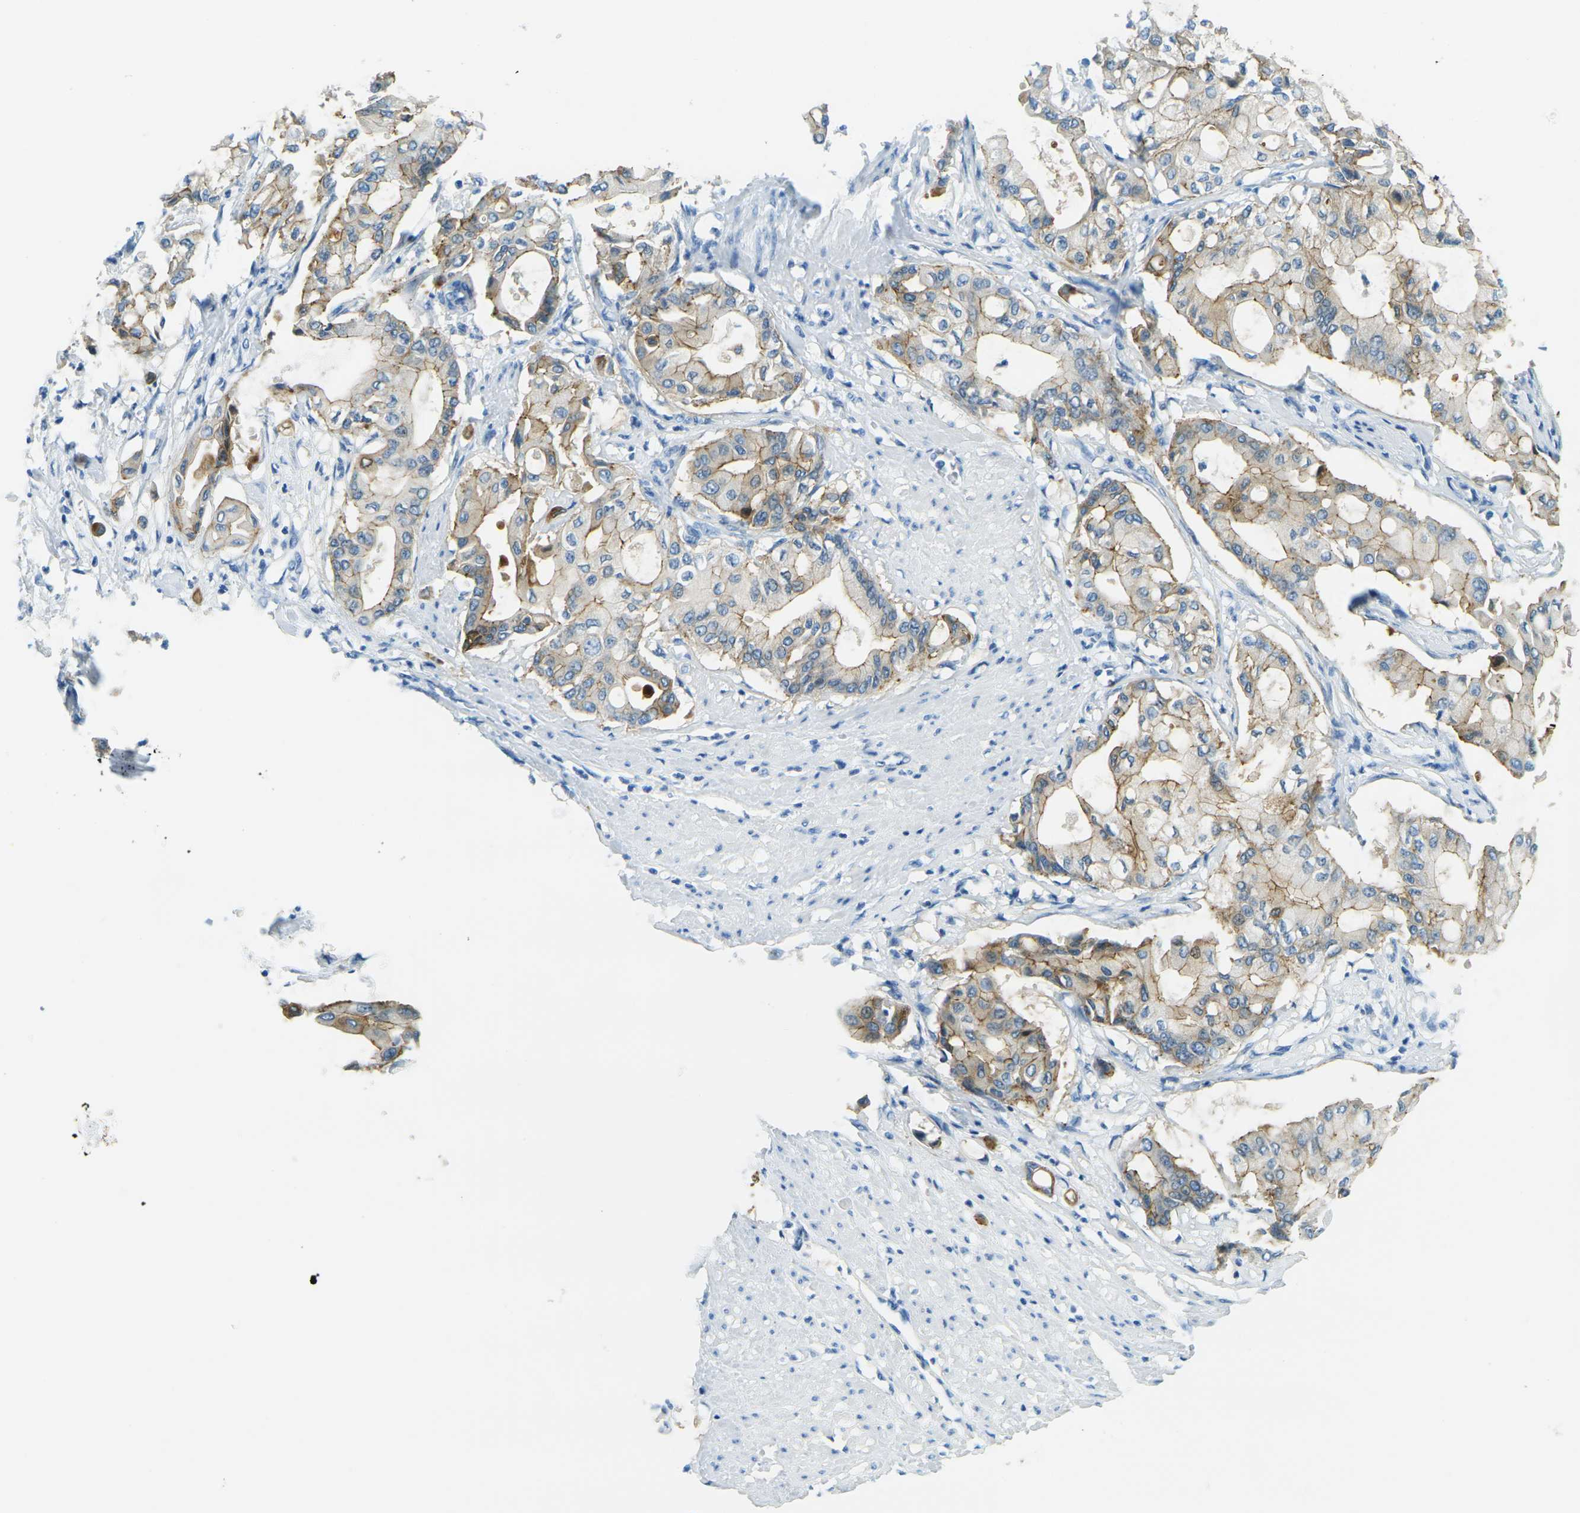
{"staining": {"intensity": "moderate", "quantity": "25%-75%", "location": "cytoplasmic/membranous"}, "tissue": "pancreatic cancer", "cell_type": "Tumor cells", "image_type": "cancer", "snomed": [{"axis": "morphology", "description": "Adenocarcinoma, NOS"}, {"axis": "morphology", "description": "Adenocarcinoma, metastatic, NOS"}, {"axis": "topography", "description": "Lymph node"}, {"axis": "topography", "description": "Pancreas"}, {"axis": "topography", "description": "Duodenum"}], "caption": "Pancreatic metastatic adenocarcinoma stained with DAB immunohistochemistry reveals medium levels of moderate cytoplasmic/membranous expression in approximately 25%-75% of tumor cells.", "gene": "OCLN", "patient": {"sex": "female", "age": 64}}